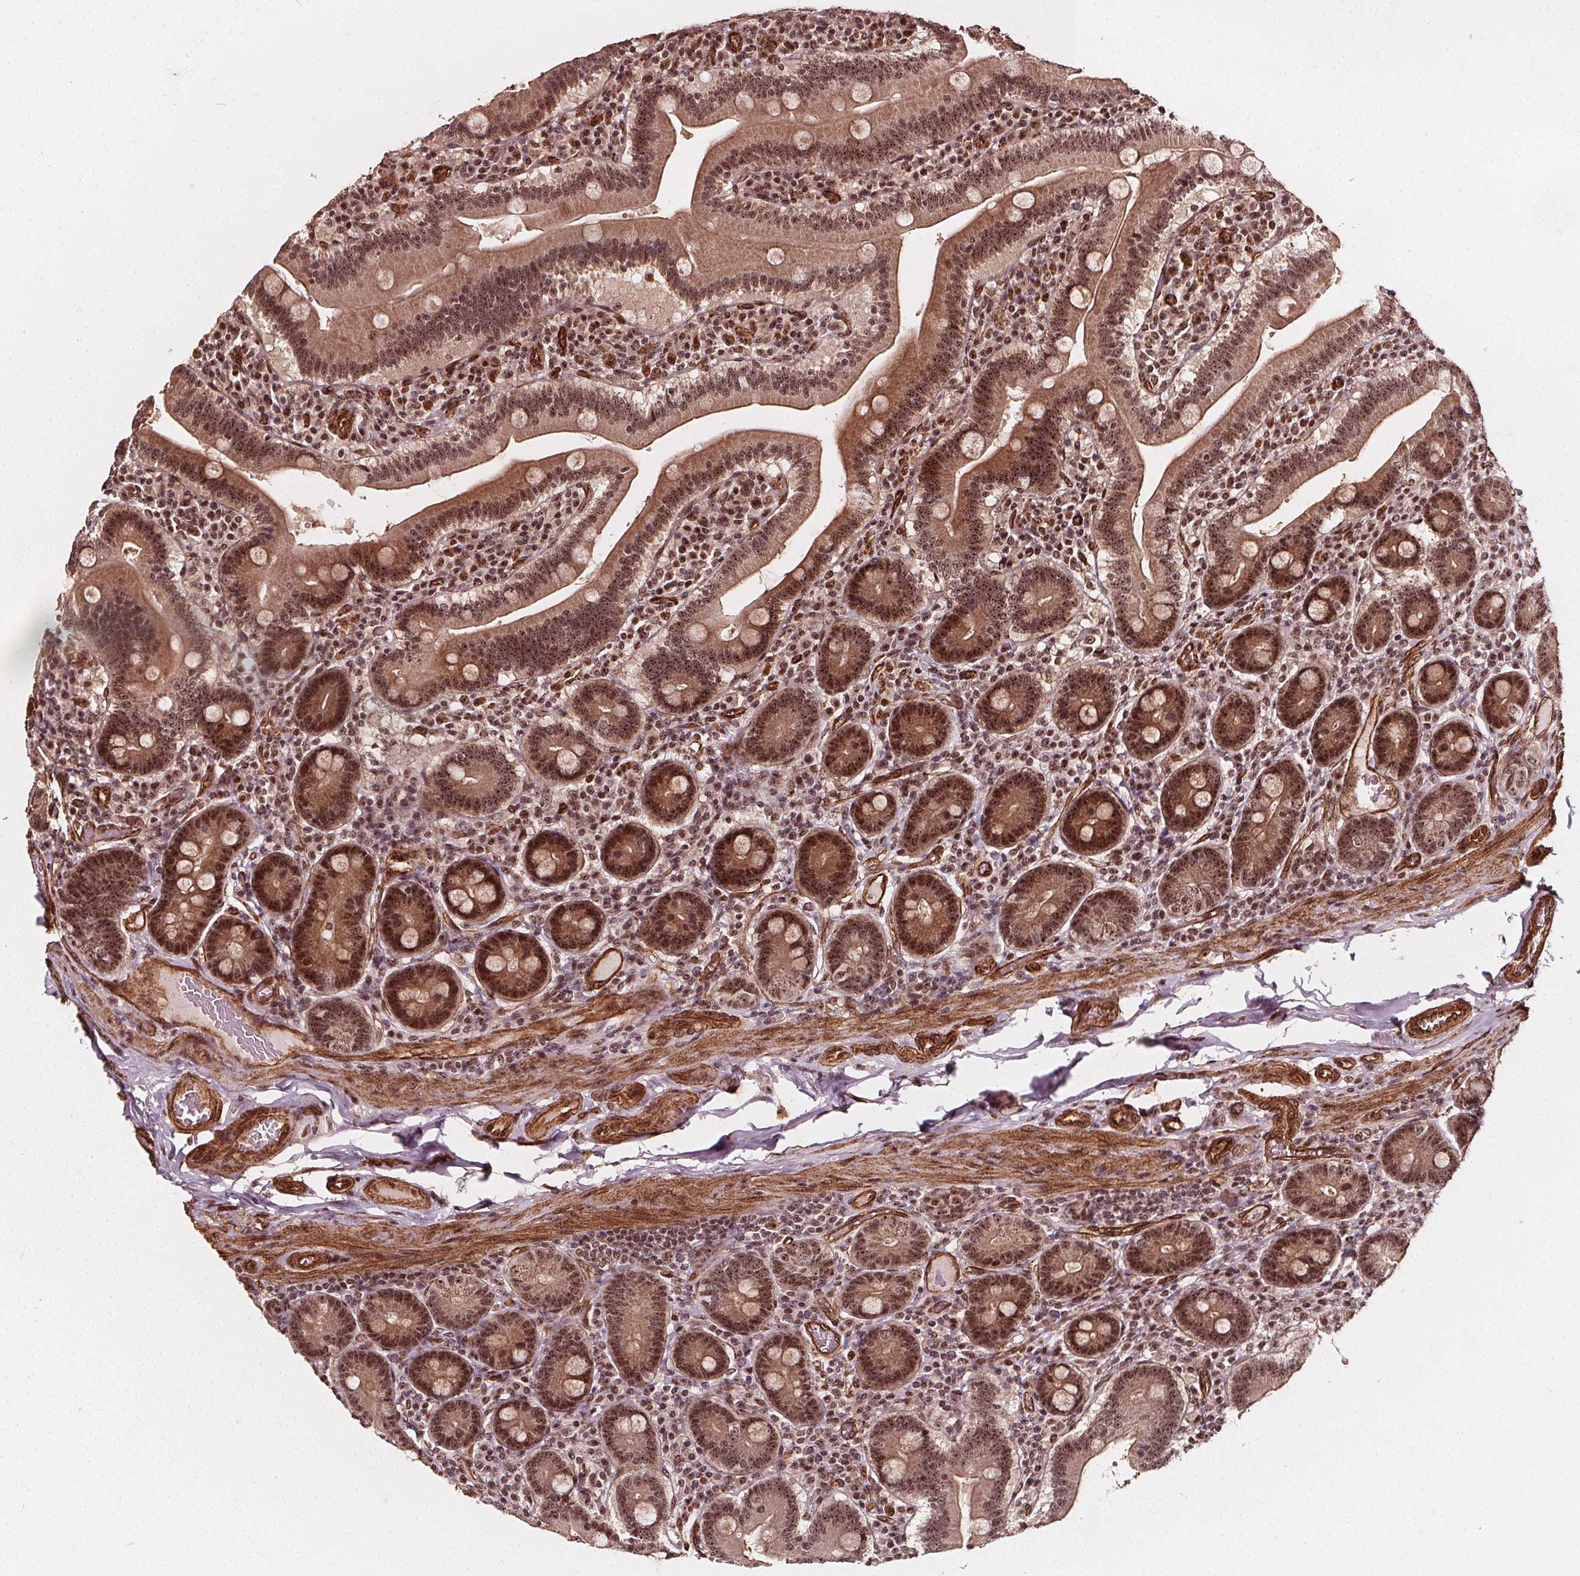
{"staining": {"intensity": "moderate", "quantity": ">75%", "location": "cytoplasmic/membranous,nuclear"}, "tissue": "duodenum", "cell_type": "Glandular cells", "image_type": "normal", "snomed": [{"axis": "morphology", "description": "Normal tissue, NOS"}, {"axis": "topography", "description": "Duodenum"}], "caption": "An immunohistochemistry (IHC) micrograph of unremarkable tissue is shown. Protein staining in brown highlights moderate cytoplasmic/membranous,nuclear positivity in duodenum within glandular cells. (brown staining indicates protein expression, while blue staining denotes nuclei).", "gene": "EXOSC9", "patient": {"sex": "female", "age": 62}}